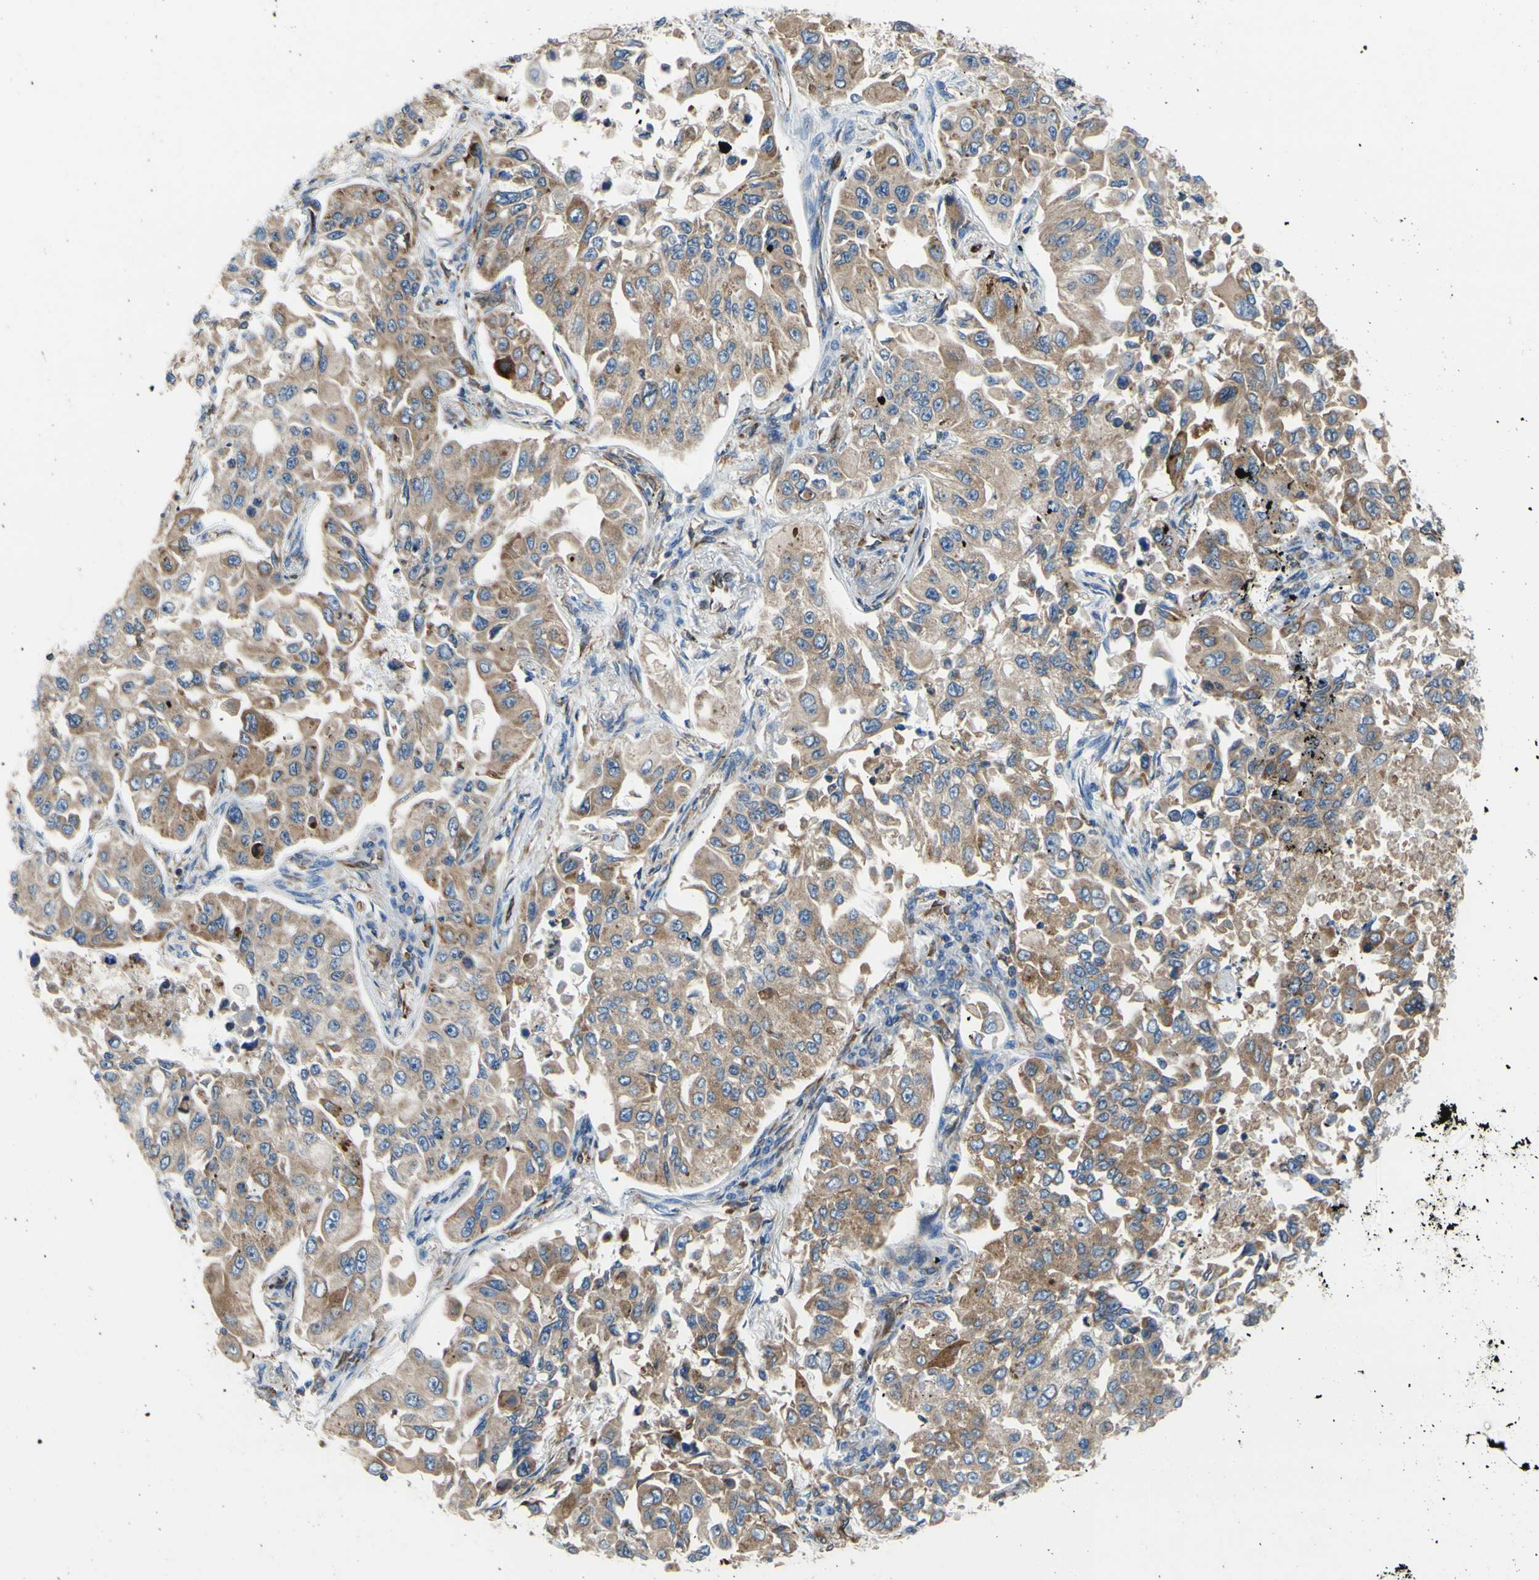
{"staining": {"intensity": "moderate", "quantity": ">75%", "location": "cytoplasmic/membranous"}, "tissue": "lung cancer", "cell_type": "Tumor cells", "image_type": "cancer", "snomed": [{"axis": "morphology", "description": "Adenocarcinoma, NOS"}, {"axis": "topography", "description": "Lung"}], "caption": "Moderate cytoplasmic/membranous expression is appreciated in approximately >75% of tumor cells in lung cancer (adenocarcinoma).", "gene": "MGST2", "patient": {"sex": "male", "age": 84}}